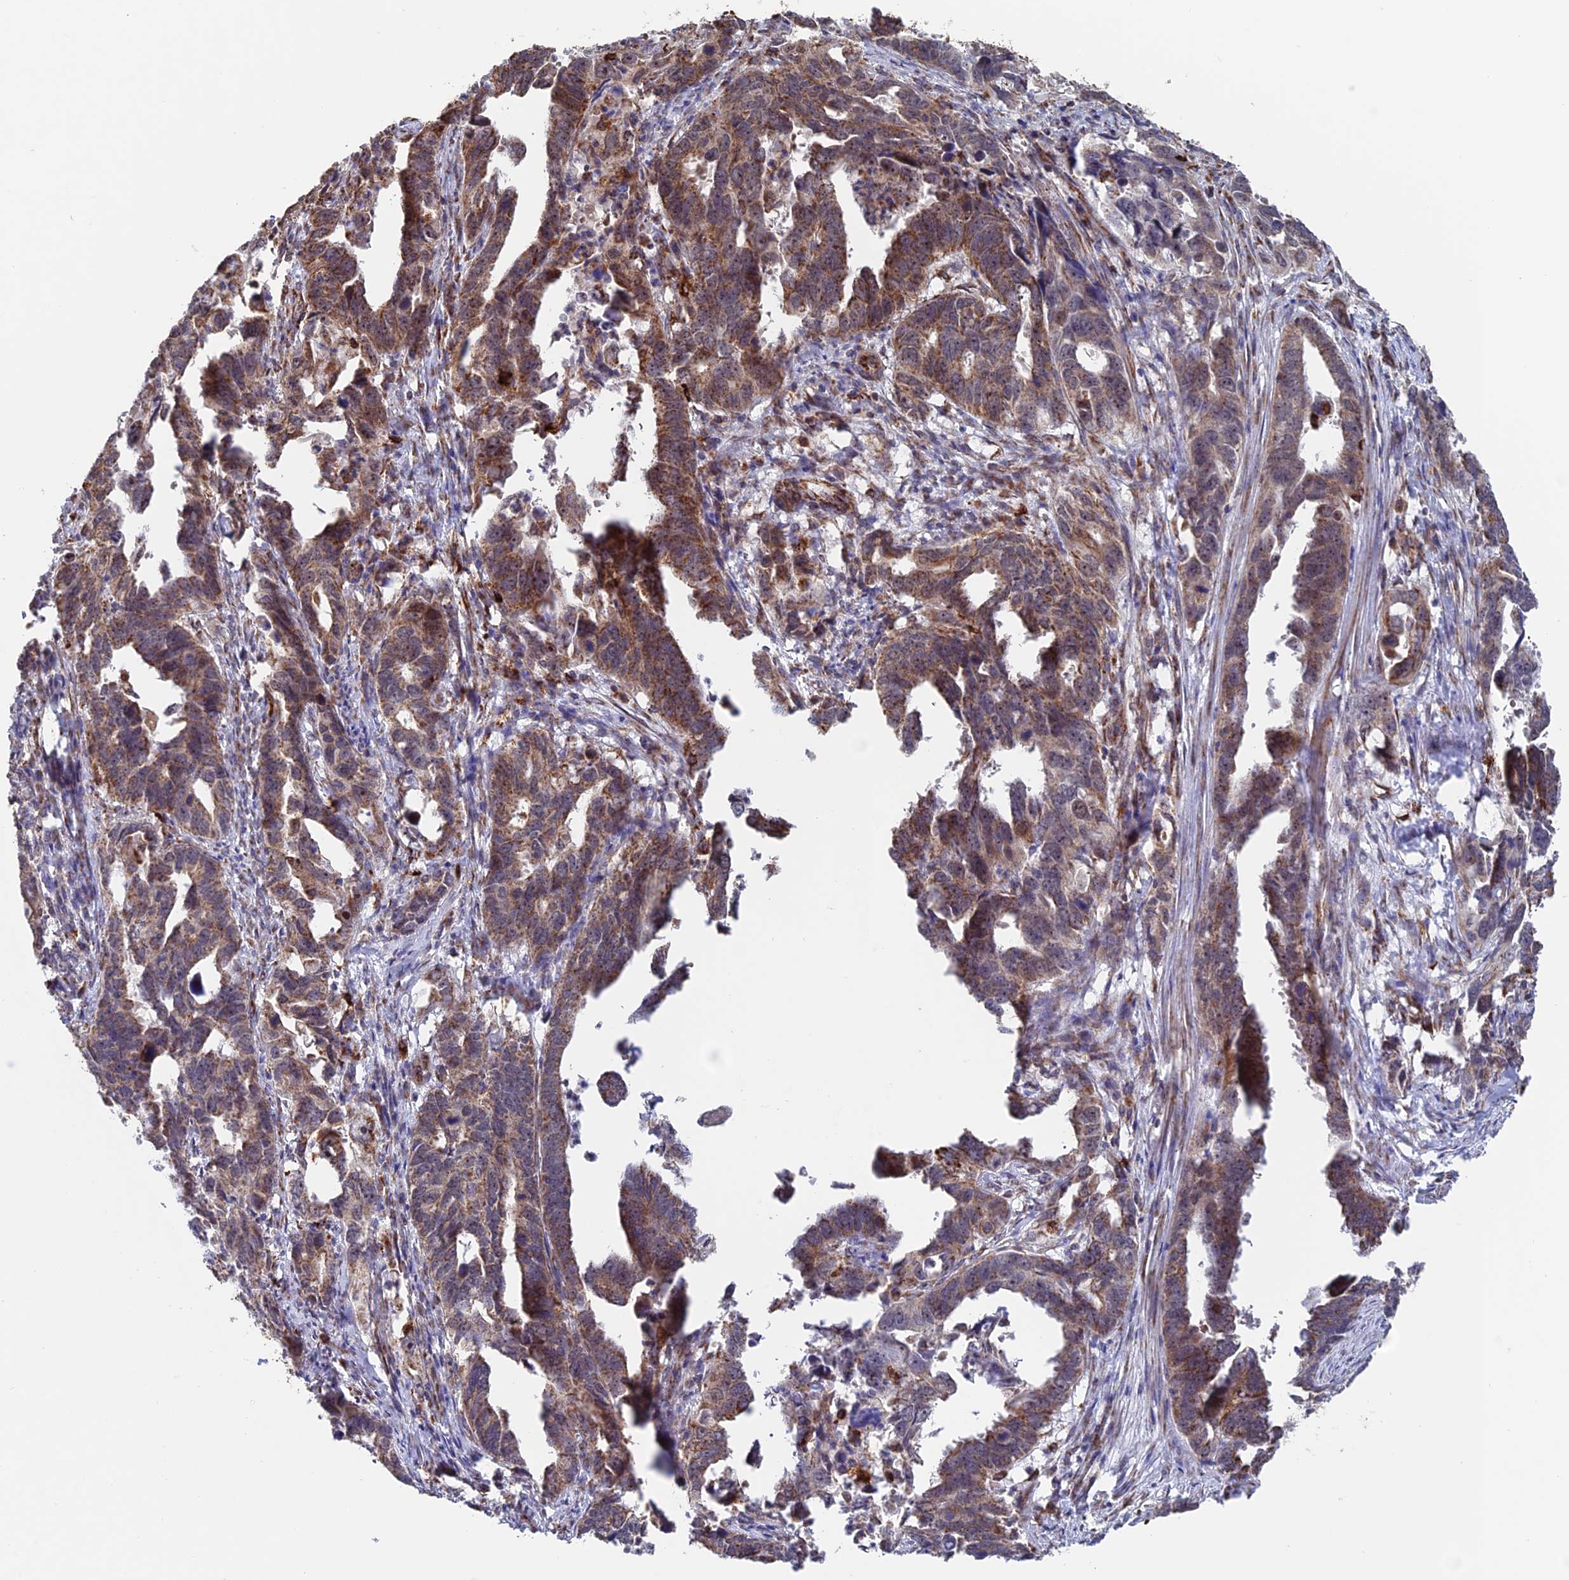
{"staining": {"intensity": "moderate", "quantity": ">75%", "location": "cytoplasmic/membranous"}, "tissue": "endometrial cancer", "cell_type": "Tumor cells", "image_type": "cancer", "snomed": [{"axis": "morphology", "description": "Adenocarcinoma, NOS"}, {"axis": "topography", "description": "Endometrium"}], "caption": "Brown immunohistochemical staining in adenocarcinoma (endometrial) exhibits moderate cytoplasmic/membranous expression in approximately >75% of tumor cells.", "gene": "DTYMK", "patient": {"sex": "female", "age": 65}}